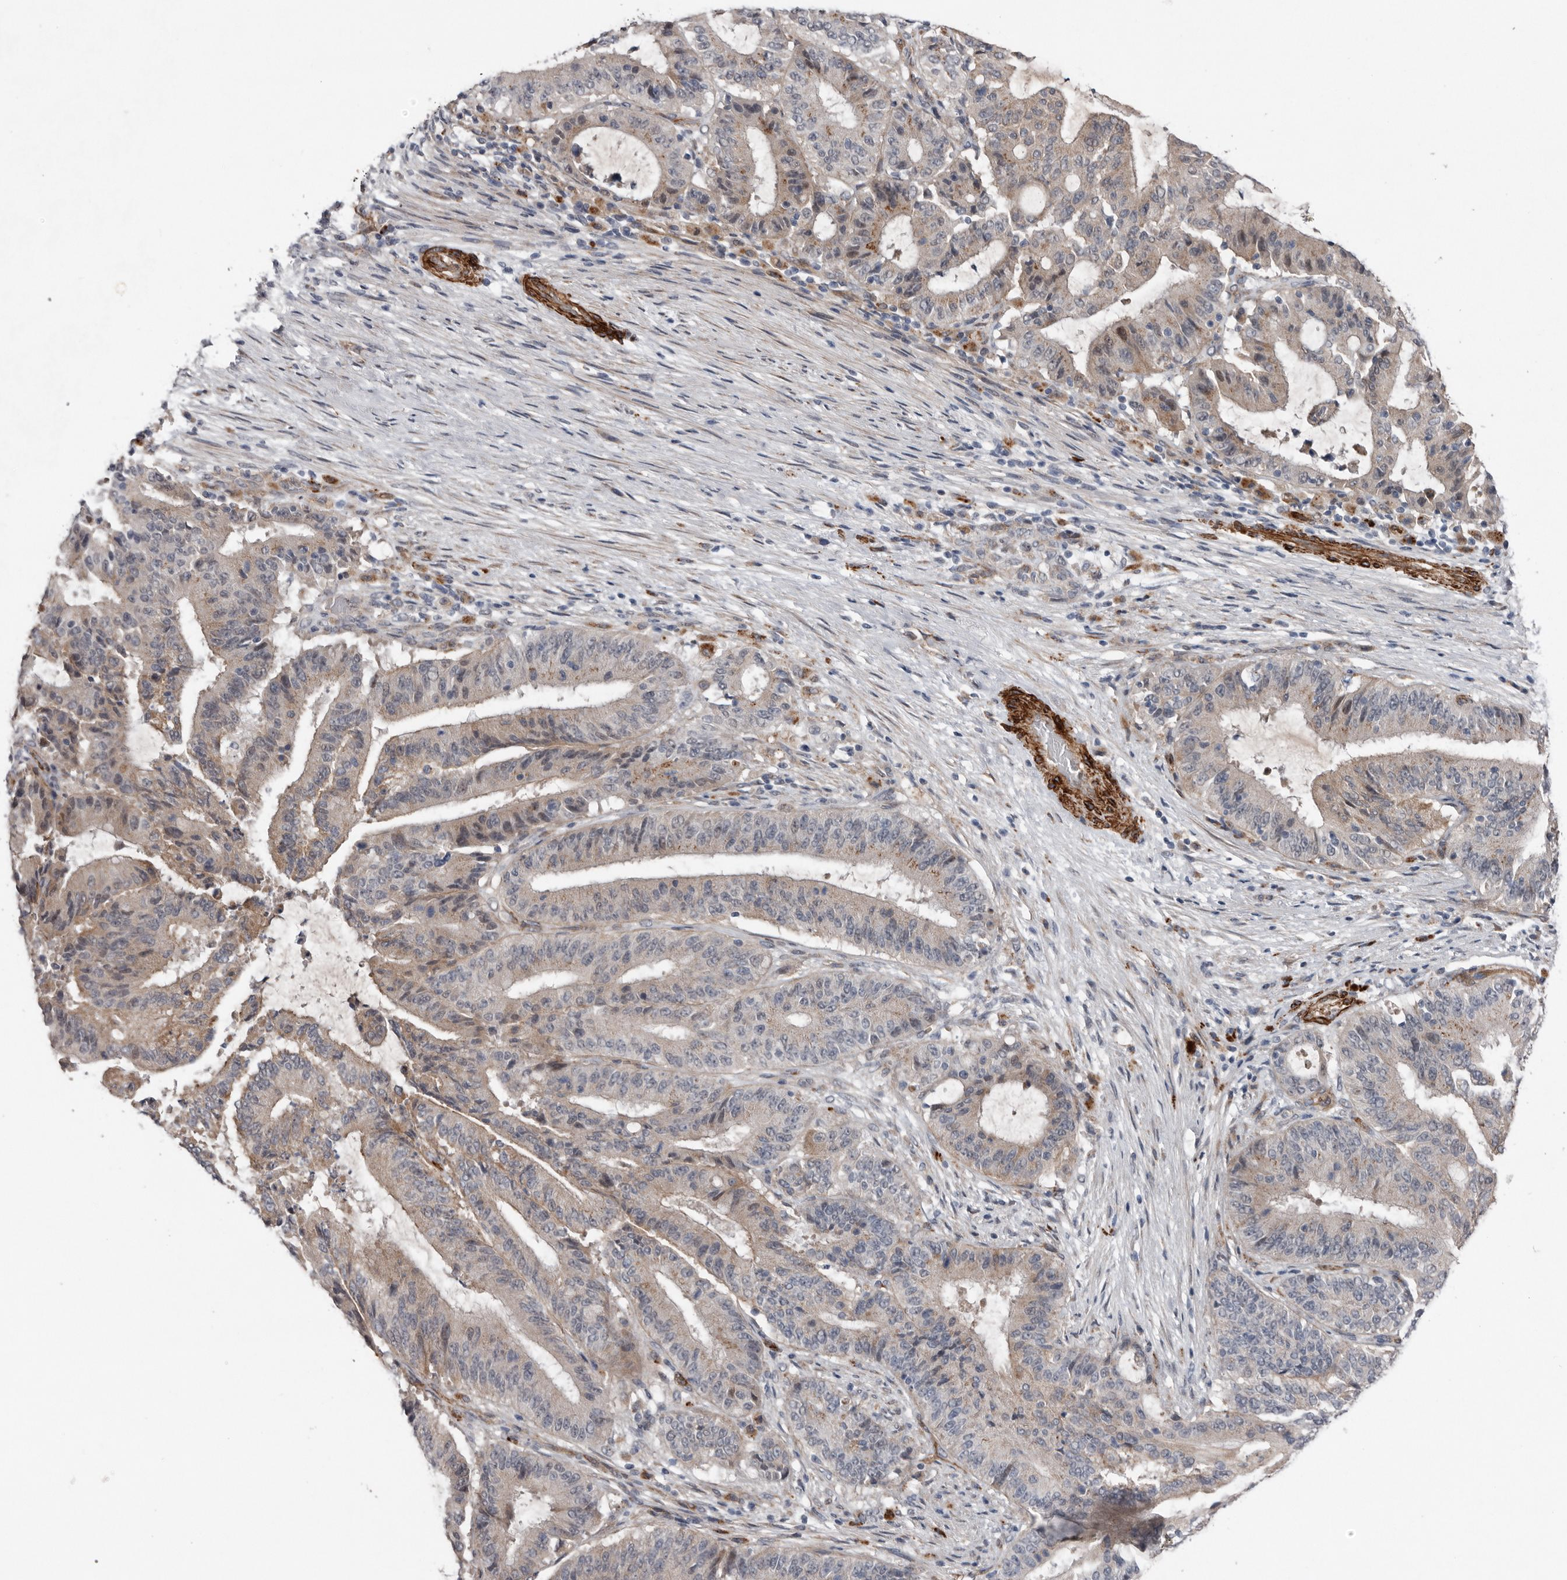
{"staining": {"intensity": "weak", "quantity": "25%-75%", "location": "cytoplasmic/membranous"}, "tissue": "liver cancer", "cell_type": "Tumor cells", "image_type": "cancer", "snomed": [{"axis": "morphology", "description": "Normal tissue, NOS"}, {"axis": "morphology", "description": "Cholangiocarcinoma"}, {"axis": "topography", "description": "Liver"}, {"axis": "topography", "description": "Peripheral nerve tissue"}], "caption": "Cholangiocarcinoma (liver) stained for a protein (brown) exhibits weak cytoplasmic/membranous positive positivity in about 25%-75% of tumor cells.", "gene": "RANBP17", "patient": {"sex": "female", "age": 73}}